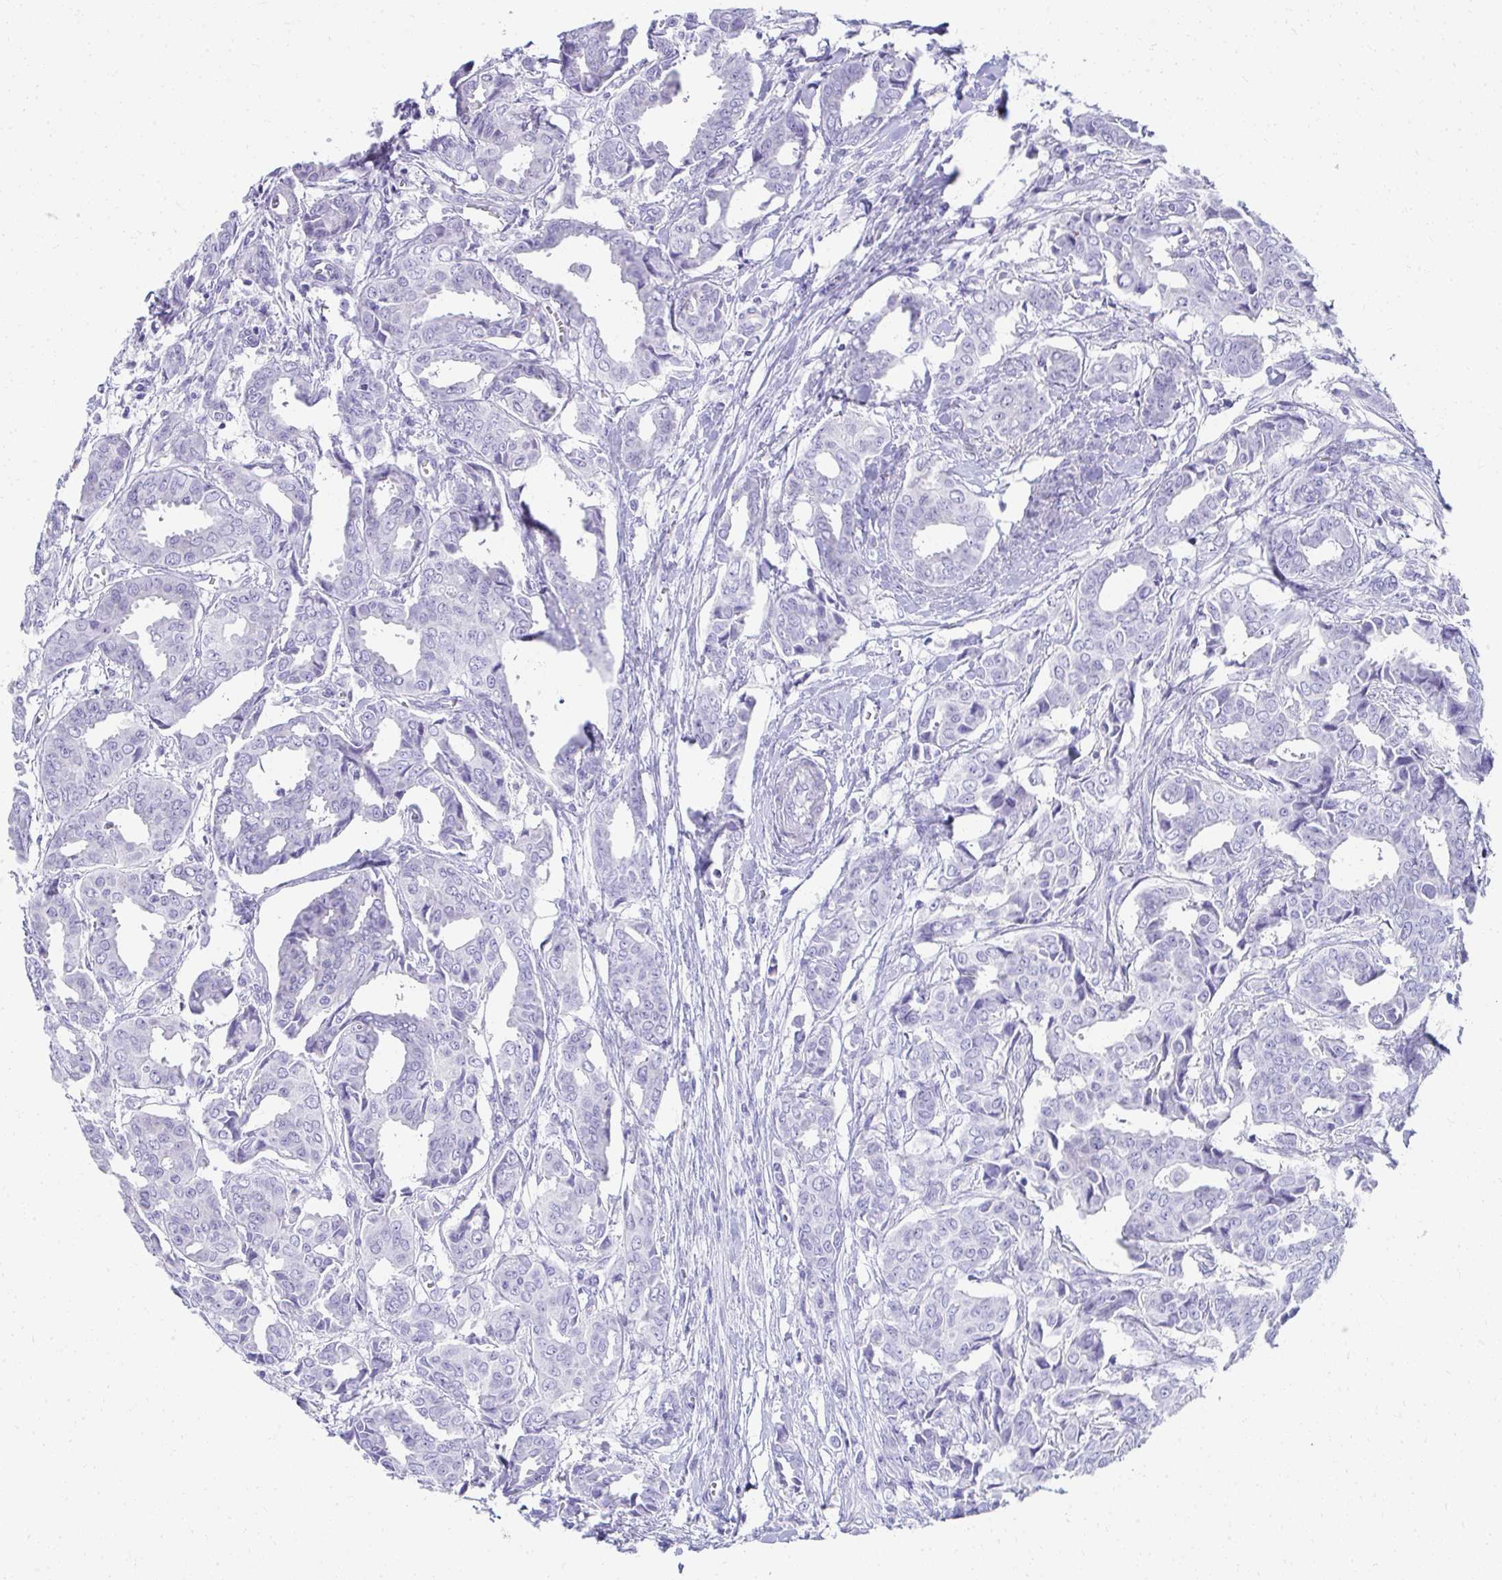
{"staining": {"intensity": "negative", "quantity": "none", "location": "none"}, "tissue": "breast cancer", "cell_type": "Tumor cells", "image_type": "cancer", "snomed": [{"axis": "morphology", "description": "Duct carcinoma"}, {"axis": "topography", "description": "Breast"}], "caption": "Tumor cells show no significant expression in breast invasive ductal carcinoma. (DAB (3,3'-diaminobenzidine) IHC with hematoxylin counter stain).", "gene": "SEC14L3", "patient": {"sex": "female", "age": 45}}